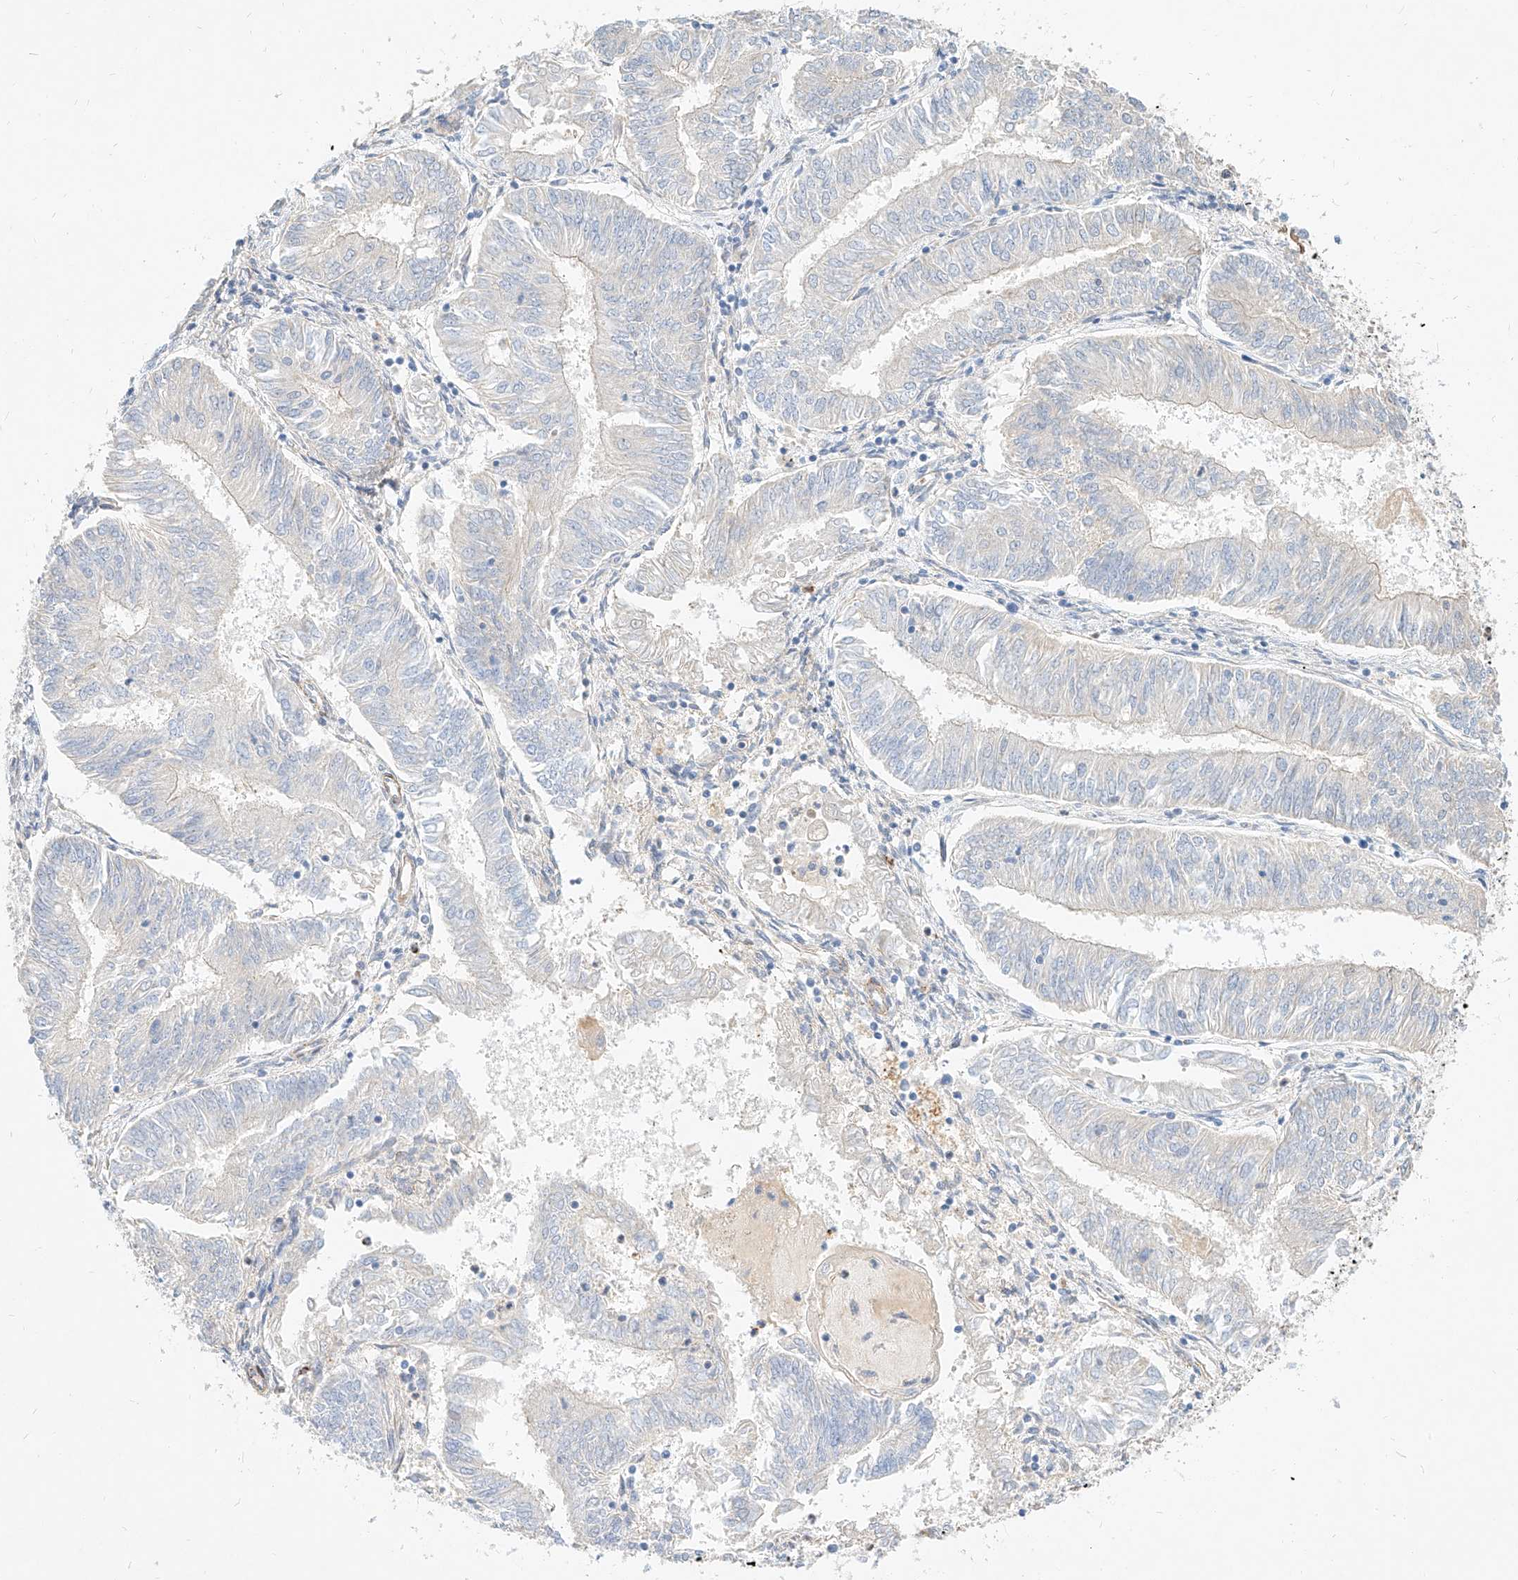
{"staining": {"intensity": "negative", "quantity": "none", "location": "none"}, "tissue": "endometrial cancer", "cell_type": "Tumor cells", "image_type": "cancer", "snomed": [{"axis": "morphology", "description": "Adenocarcinoma, NOS"}, {"axis": "topography", "description": "Endometrium"}], "caption": "High power microscopy photomicrograph of an IHC photomicrograph of endometrial cancer (adenocarcinoma), revealing no significant staining in tumor cells.", "gene": "KCNH5", "patient": {"sex": "female", "age": 58}}